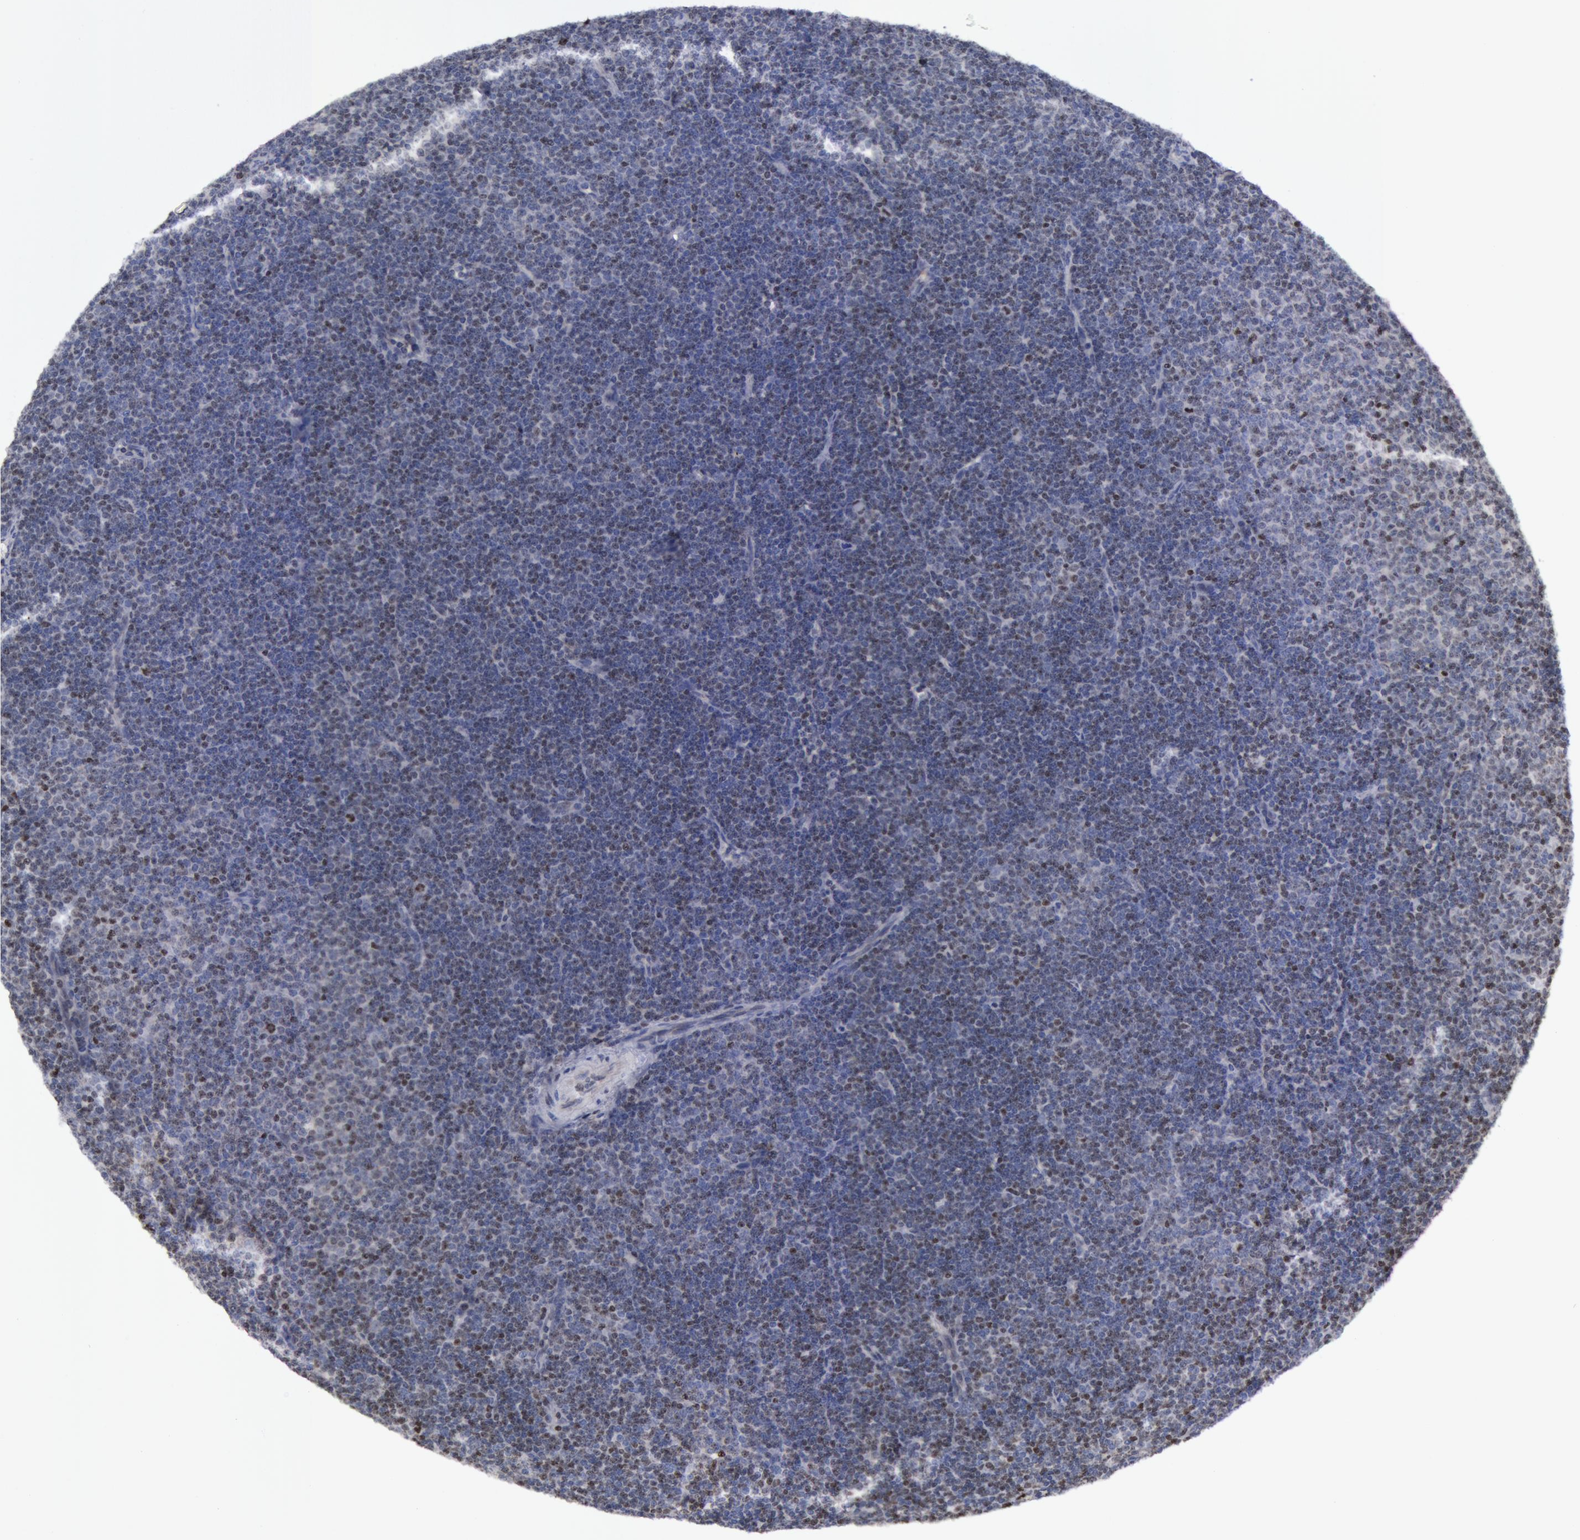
{"staining": {"intensity": "weak", "quantity": "<25%", "location": "nuclear"}, "tissue": "lymphoma", "cell_type": "Tumor cells", "image_type": "cancer", "snomed": [{"axis": "morphology", "description": "Malignant lymphoma, non-Hodgkin's type, Low grade"}, {"axis": "topography", "description": "Lymph node"}], "caption": "This is an immunohistochemistry (IHC) image of human lymphoma. There is no positivity in tumor cells.", "gene": "ERBB2", "patient": {"sex": "male", "age": 57}}